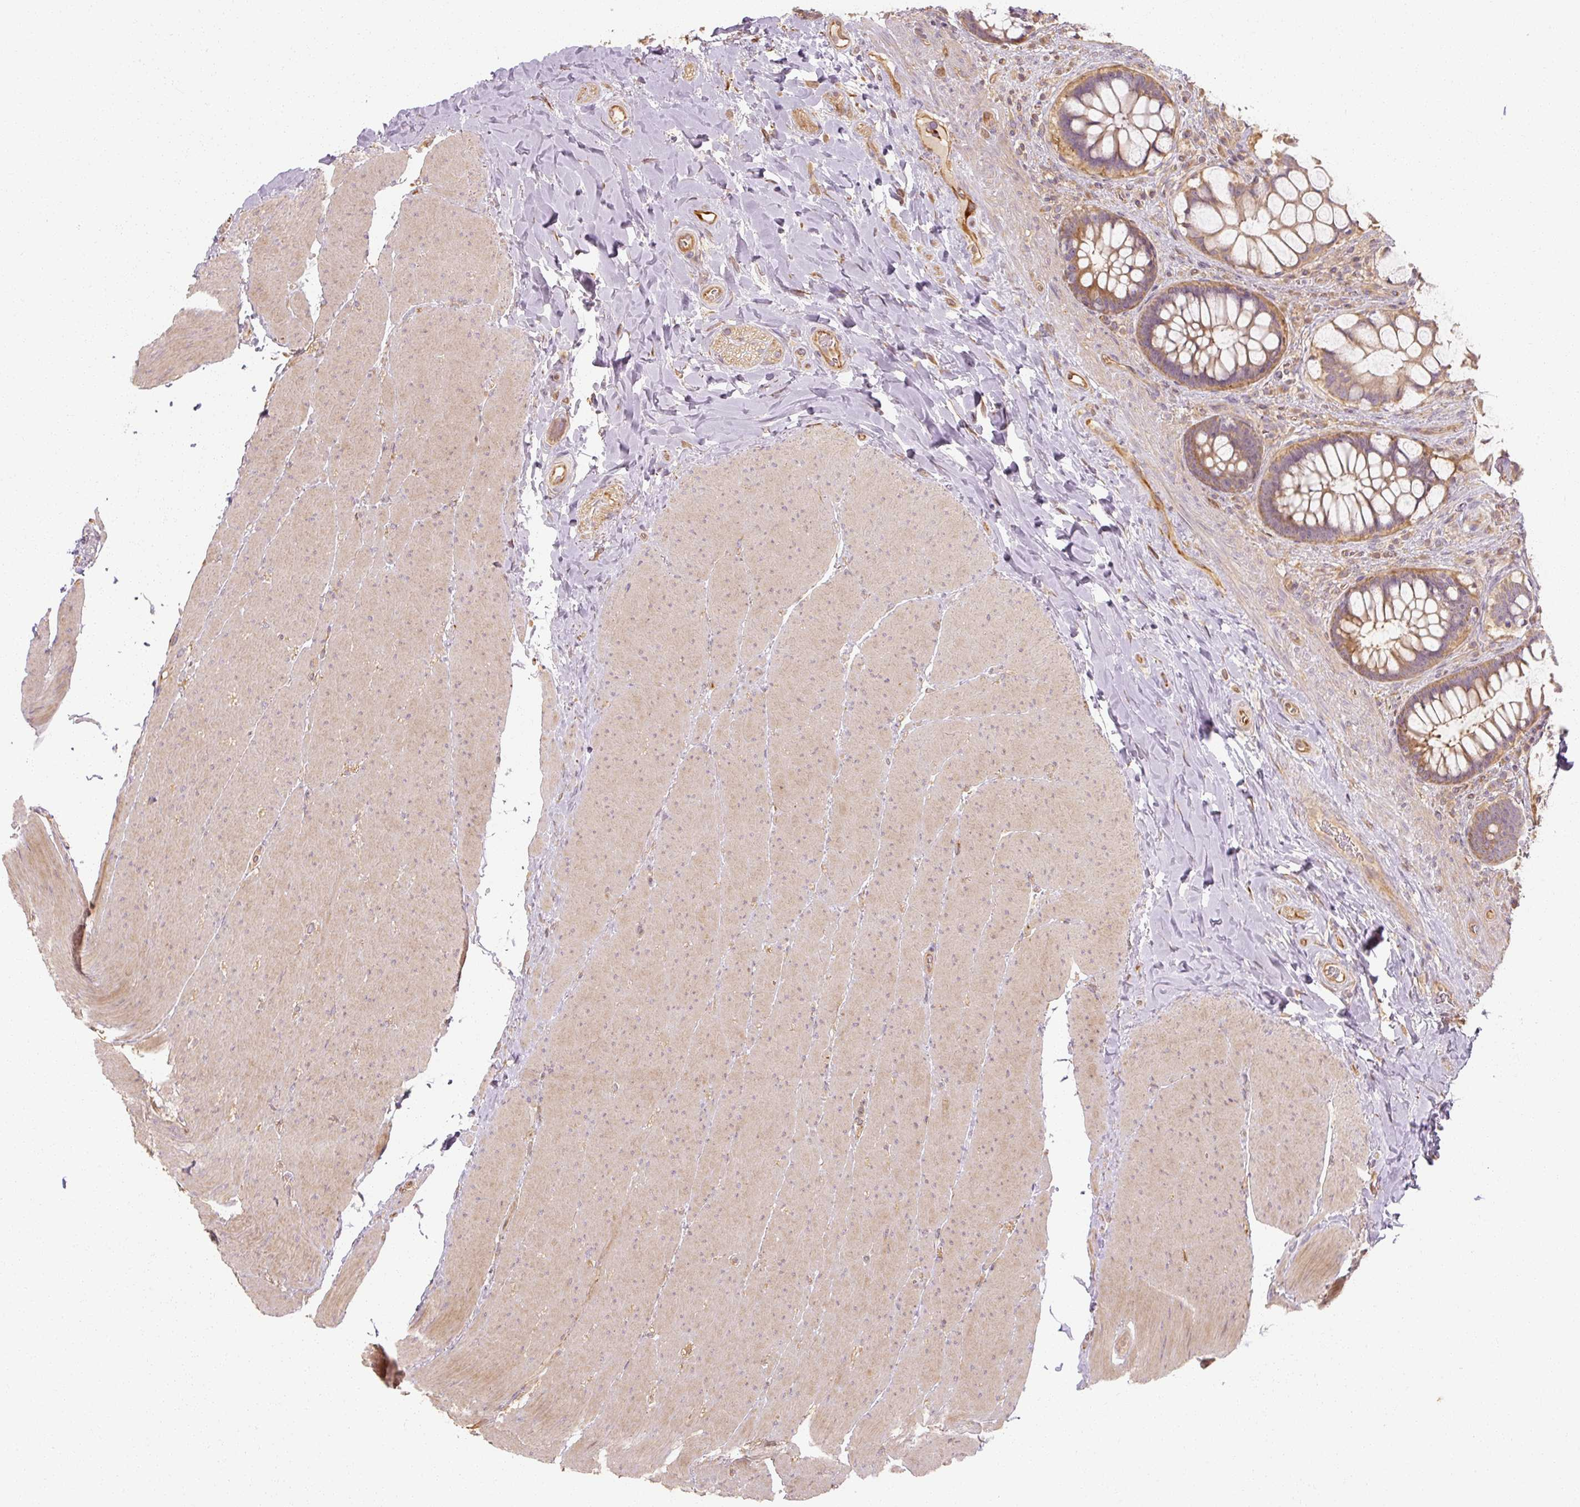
{"staining": {"intensity": "moderate", "quantity": ">75%", "location": "cytoplasmic/membranous"}, "tissue": "rectum", "cell_type": "Glandular cells", "image_type": "normal", "snomed": [{"axis": "morphology", "description": "Normal tissue, NOS"}, {"axis": "topography", "description": "Rectum"}], "caption": "The micrograph demonstrates staining of benign rectum, revealing moderate cytoplasmic/membranous protein positivity (brown color) within glandular cells. The protein of interest is stained brown, and the nuclei are stained in blue (DAB IHC with brightfield microscopy, high magnification).", "gene": "RB1CC1", "patient": {"sex": "female", "age": 58}}